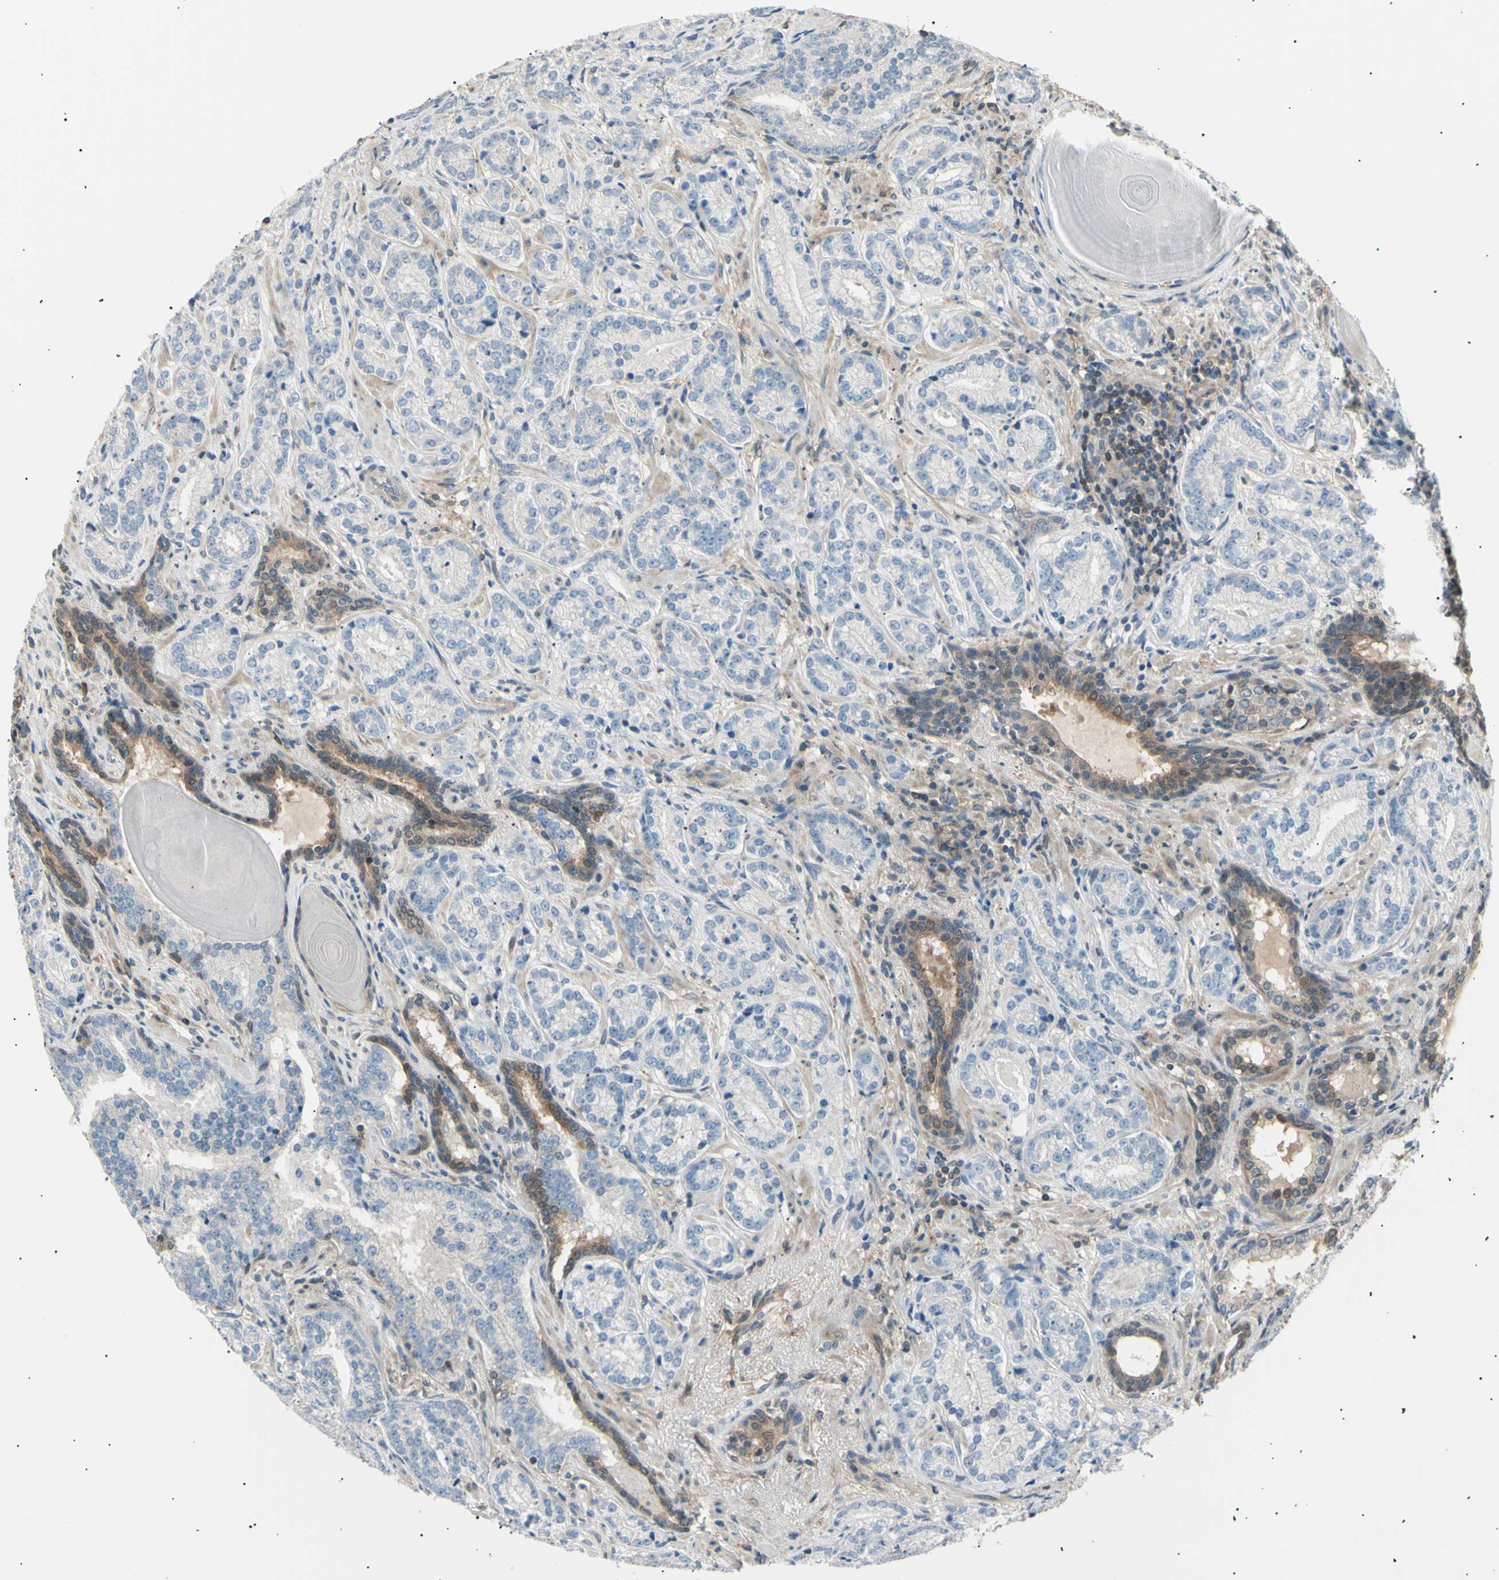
{"staining": {"intensity": "negative", "quantity": "none", "location": "none"}, "tissue": "prostate cancer", "cell_type": "Tumor cells", "image_type": "cancer", "snomed": [{"axis": "morphology", "description": "Adenocarcinoma, High grade"}, {"axis": "topography", "description": "Prostate"}], "caption": "This is an immunohistochemistry (IHC) micrograph of human prostate cancer. There is no staining in tumor cells.", "gene": "LHPP", "patient": {"sex": "male", "age": 61}}